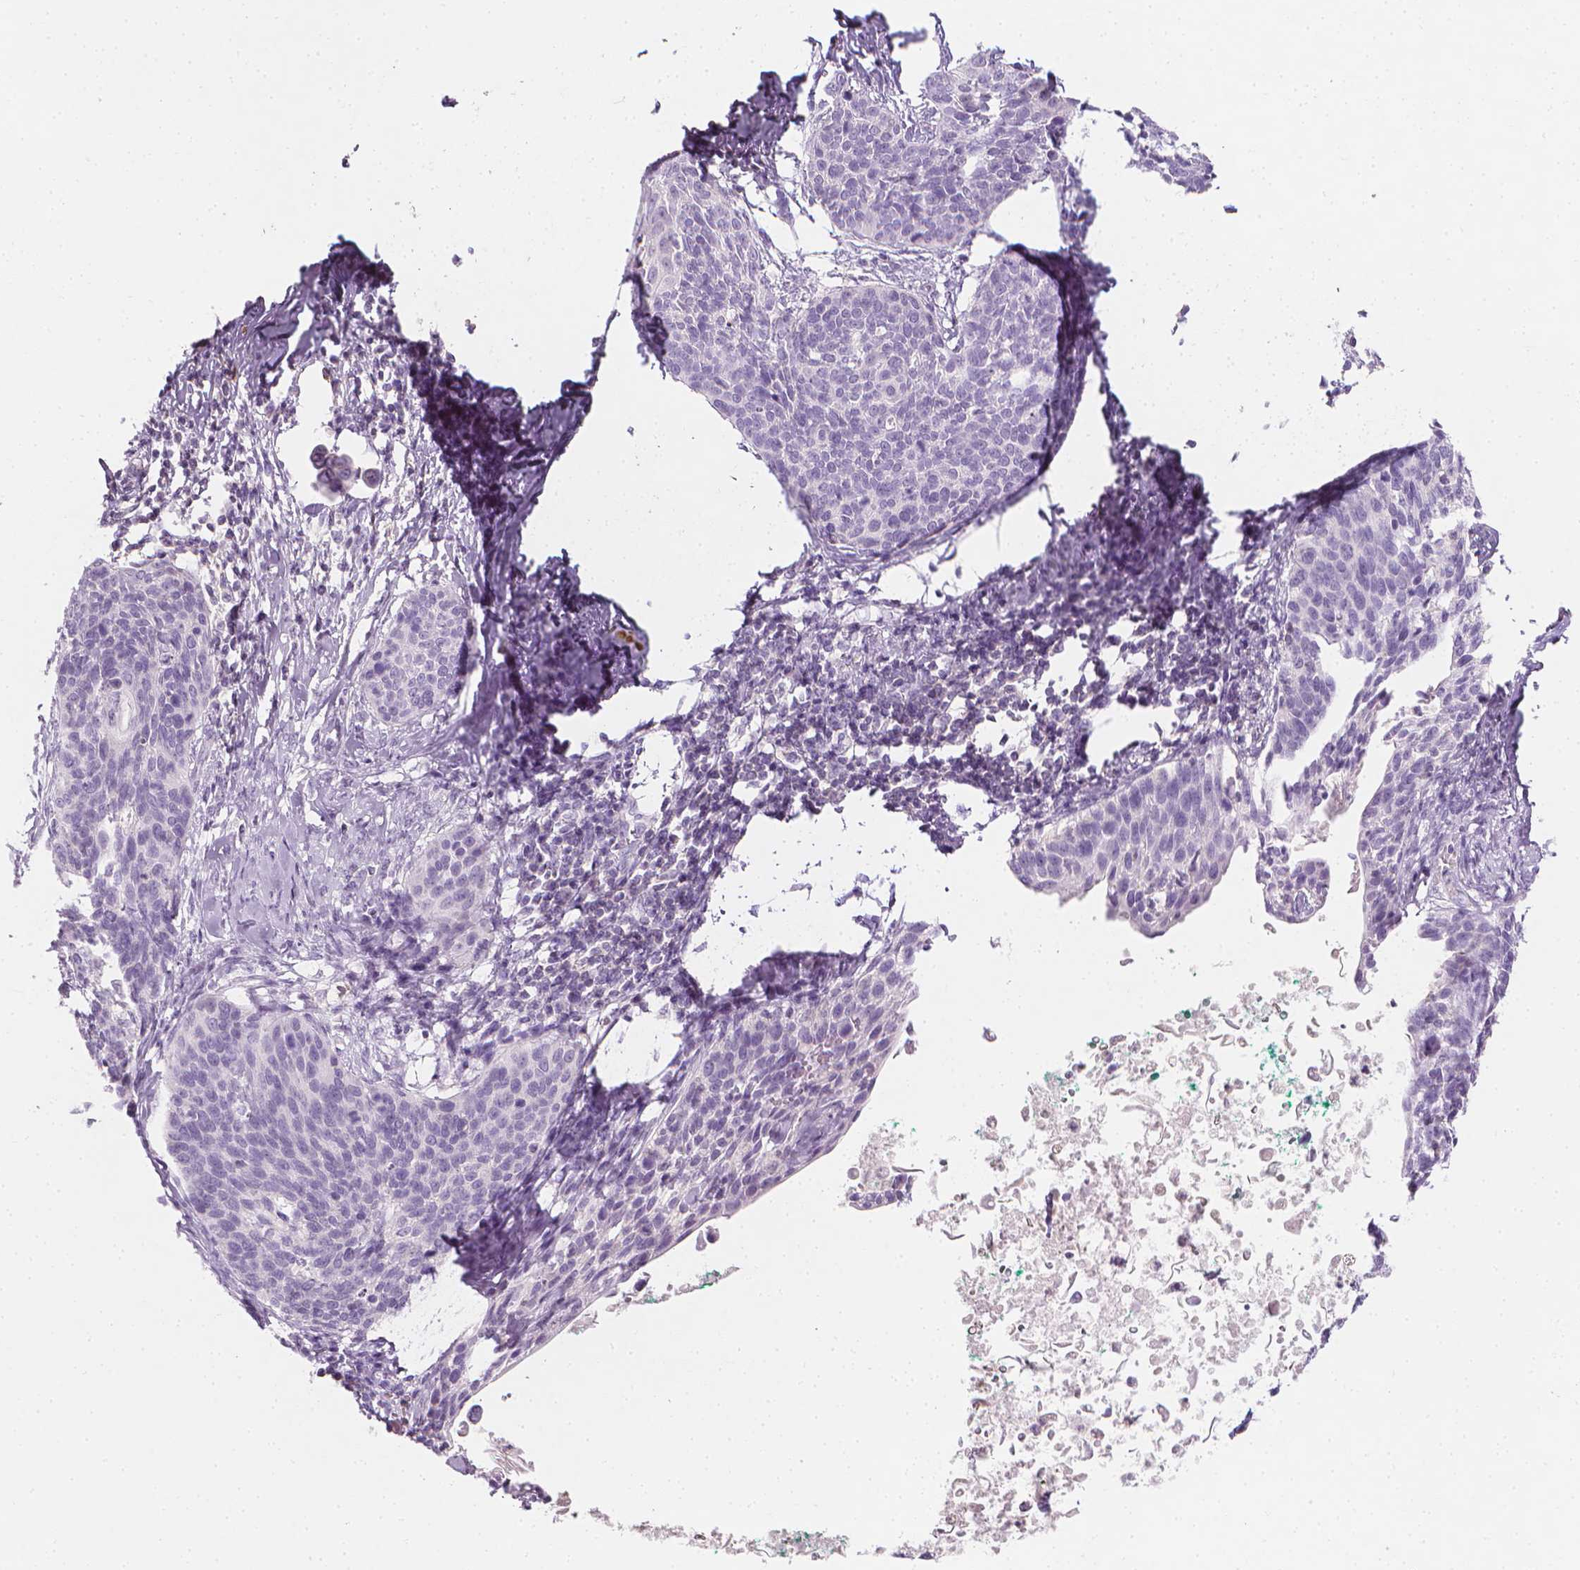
{"staining": {"intensity": "negative", "quantity": "none", "location": "none"}, "tissue": "cervical cancer", "cell_type": "Tumor cells", "image_type": "cancer", "snomed": [{"axis": "morphology", "description": "Squamous cell carcinoma, NOS"}, {"axis": "topography", "description": "Cervix"}], "caption": "IHC of human cervical cancer (squamous cell carcinoma) displays no staining in tumor cells. Brightfield microscopy of immunohistochemistry (IHC) stained with DAB (3,3'-diaminobenzidine) (brown) and hematoxylin (blue), captured at high magnification.", "gene": "DCAF8L1", "patient": {"sex": "female", "age": 69}}